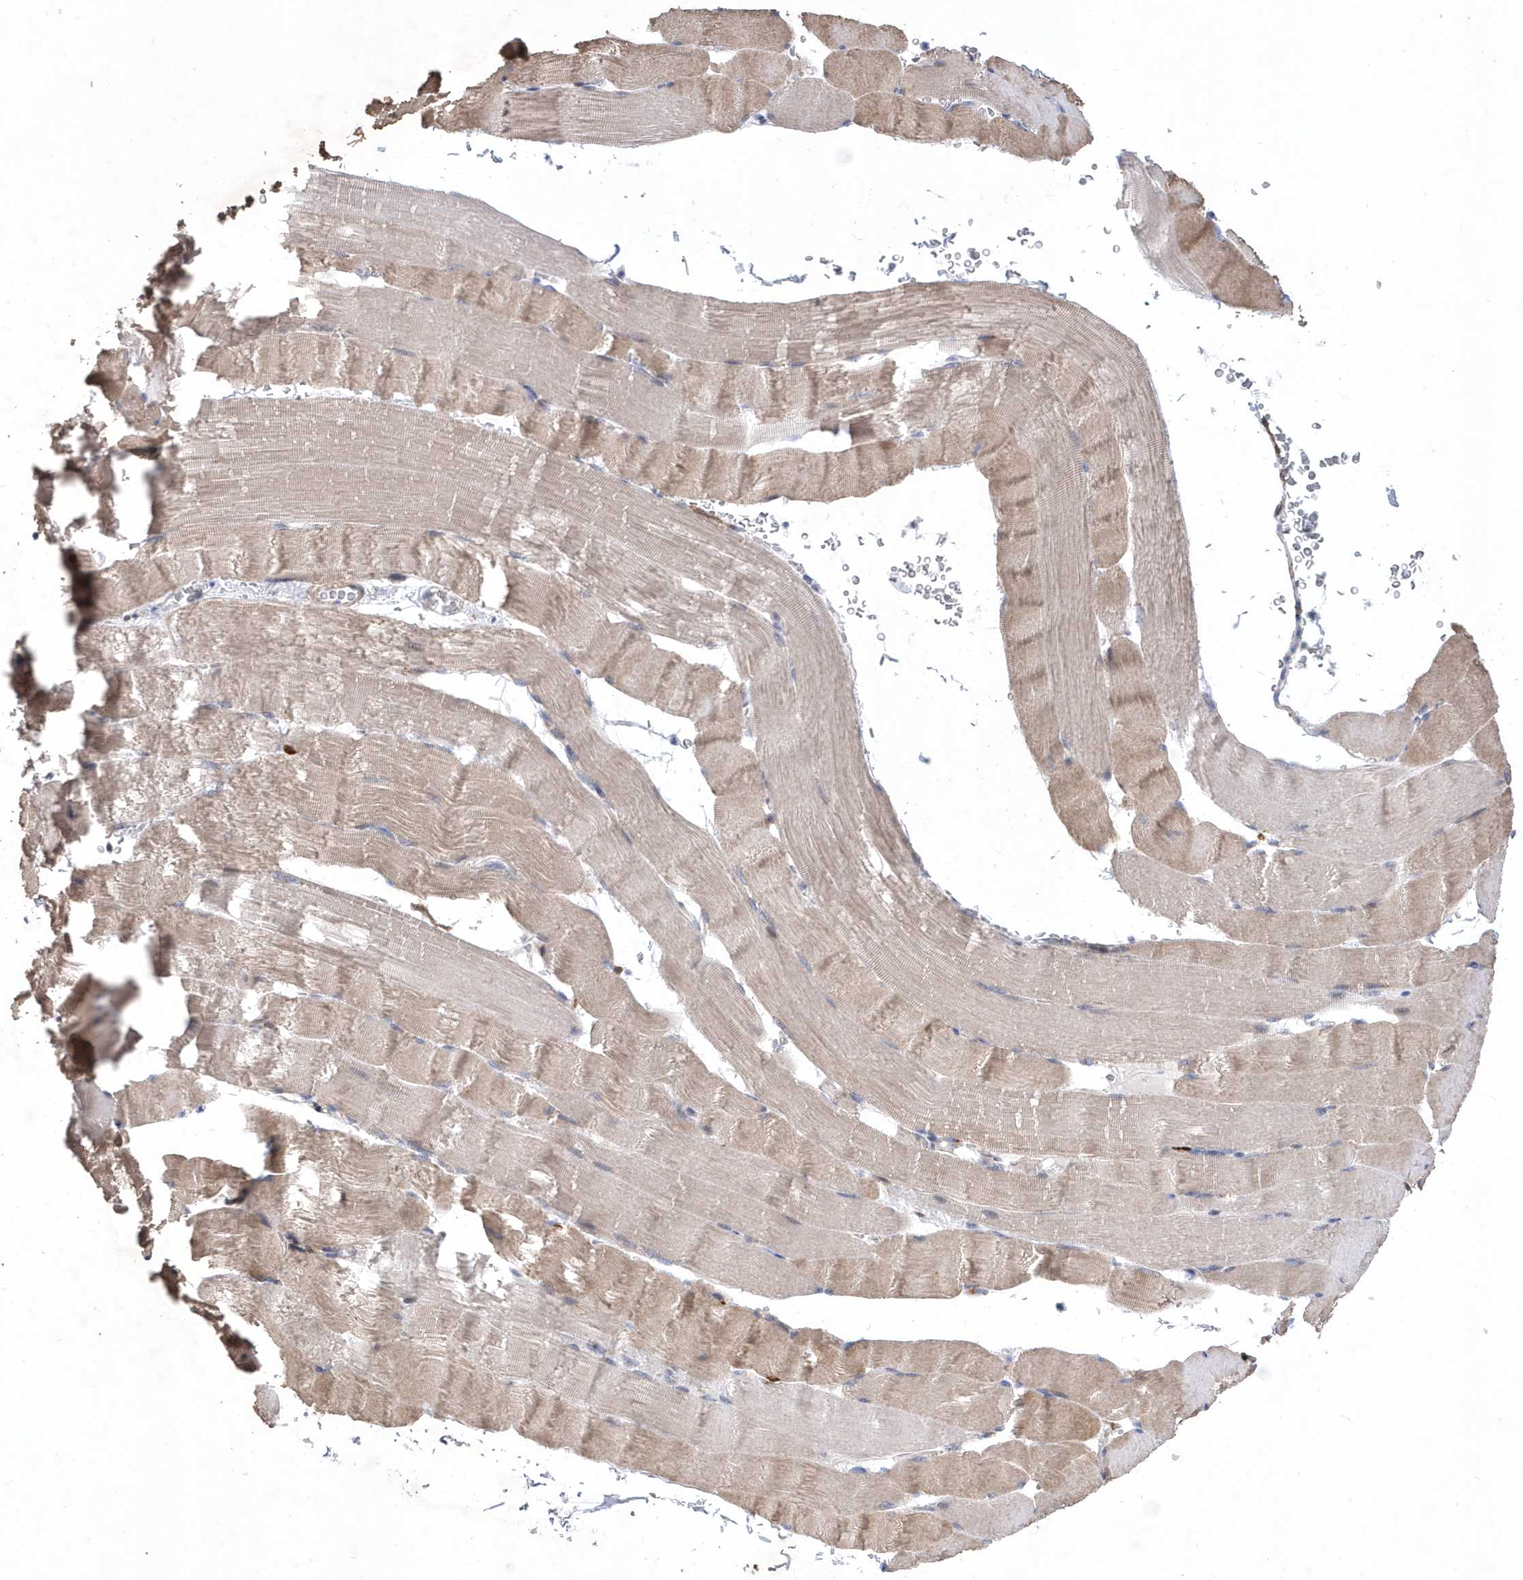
{"staining": {"intensity": "weak", "quantity": "25%-75%", "location": "cytoplasmic/membranous"}, "tissue": "skeletal muscle", "cell_type": "Myocytes", "image_type": "normal", "snomed": [{"axis": "morphology", "description": "Normal tissue, NOS"}, {"axis": "topography", "description": "Skeletal muscle"}], "caption": "Skeletal muscle stained for a protein shows weak cytoplasmic/membranous positivity in myocytes. (Stains: DAB in brown, nuclei in blue, Microscopy: brightfield microscopy at high magnification).", "gene": "LONRF2", "patient": {"sex": "male", "age": 62}}